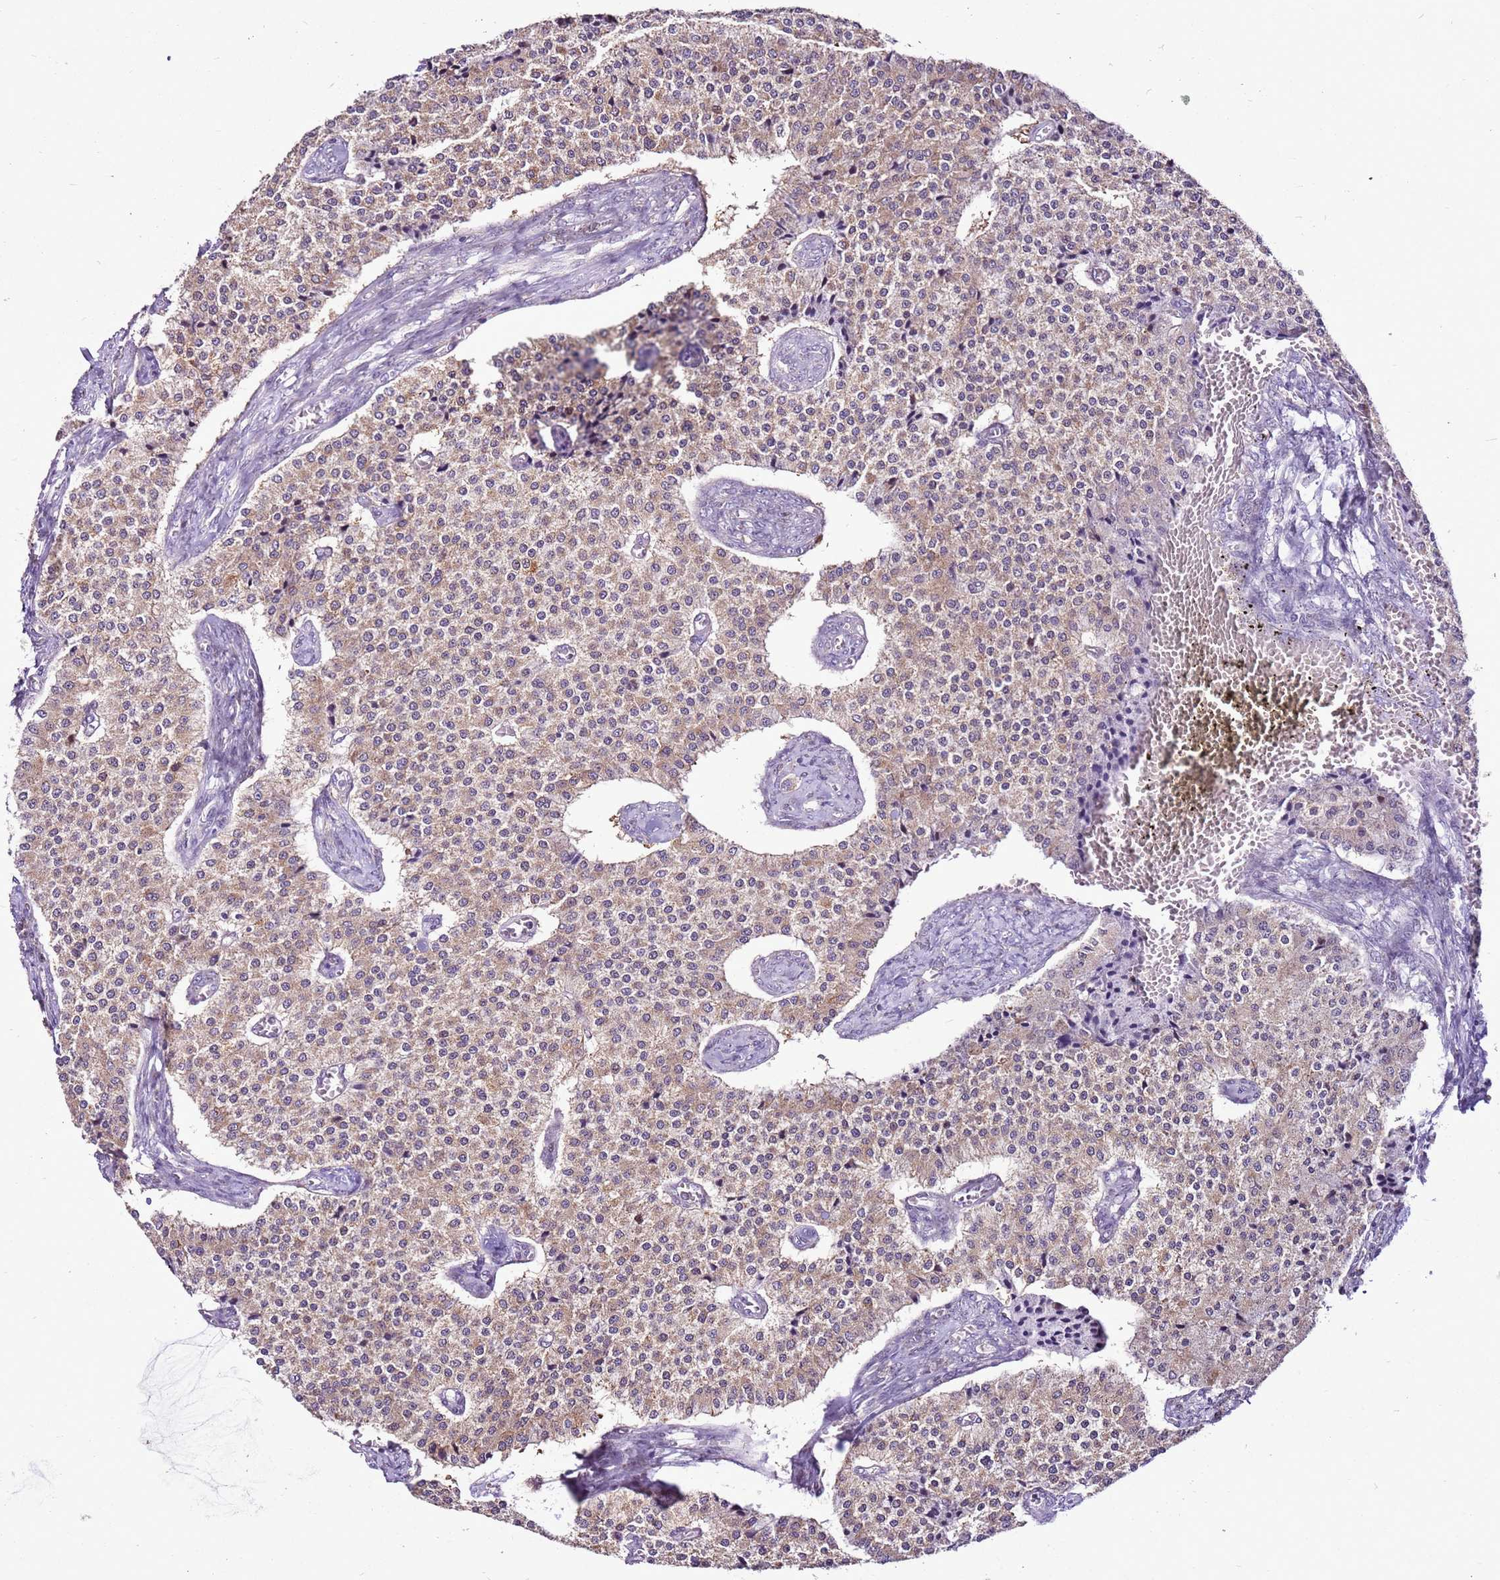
{"staining": {"intensity": "moderate", "quantity": ">75%", "location": "cytoplasmic/membranous"}, "tissue": "carcinoid", "cell_type": "Tumor cells", "image_type": "cancer", "snomed": [{"axis": "morphology", "description": "Carcinoid, malignant, NOS"}, {"axis": "topography", "description": "Colon"}], "caption": "DAB (3,3'-diaminobenzidine) immunohistochemical staining of carcinoid (malignant) demonstrates moderate cytoplasmic/membranous protein positivity in about >75% of tumor cells.", "gene": "SLC38A5", "patient": {"sex": "female", "age": 52}}